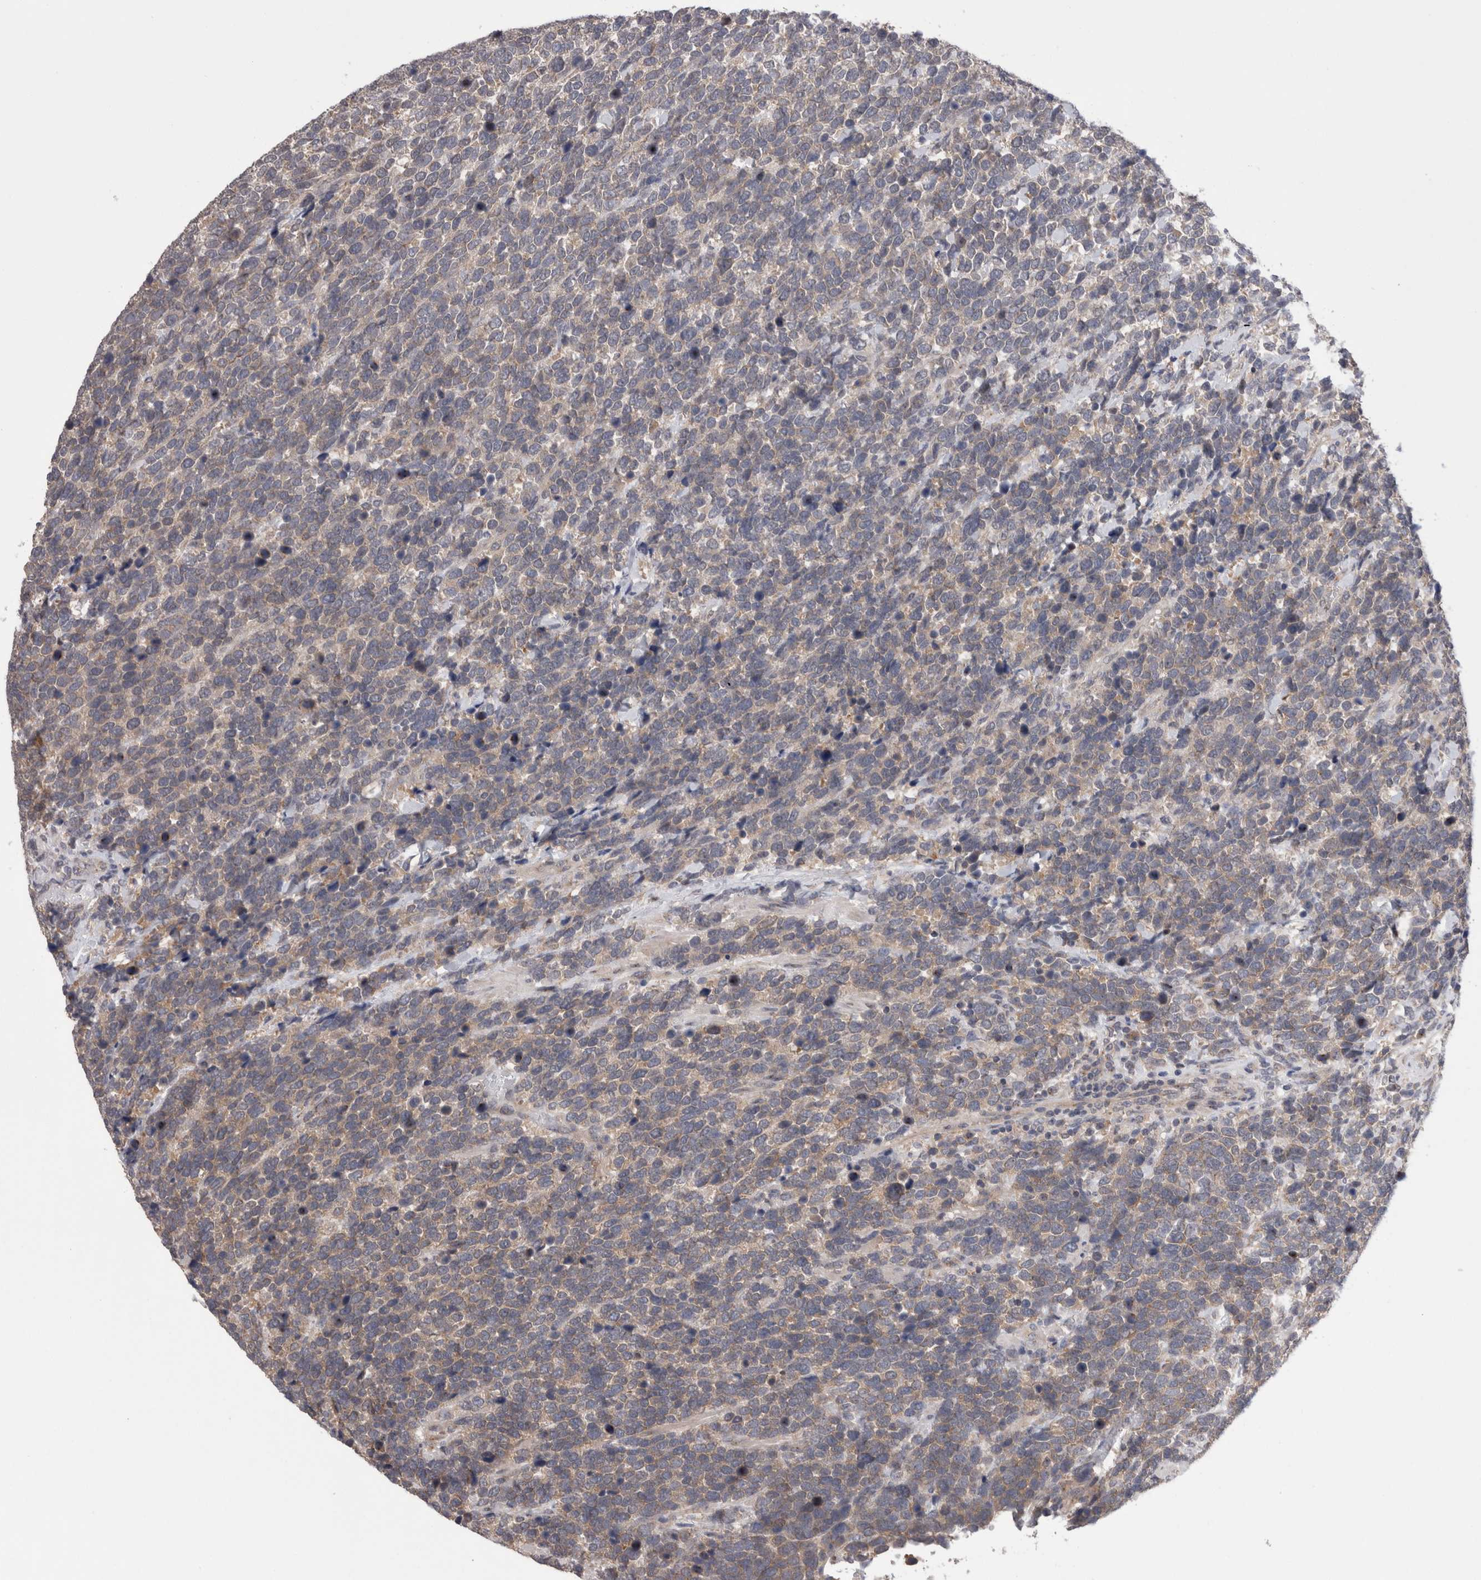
{"staining": {"intensity": "negative", "quantity": "none", "location": "none"}, "tissue": "urothelial cancer", "cell_type": "Tumor cells", "image_type": "cancer", "snomed": [{"axis": "morphology", "description": "Urothelial carcinoma, High grade"}, {"axis": "topography", "description": "Urinary bladder"}], "caption": "Micrograph shows no significant protein positivity in tumor cells of urothelial carcinoma (high-grade).", "gene": "DCTN6", "patient": {"sex": "female", "age": 82}}